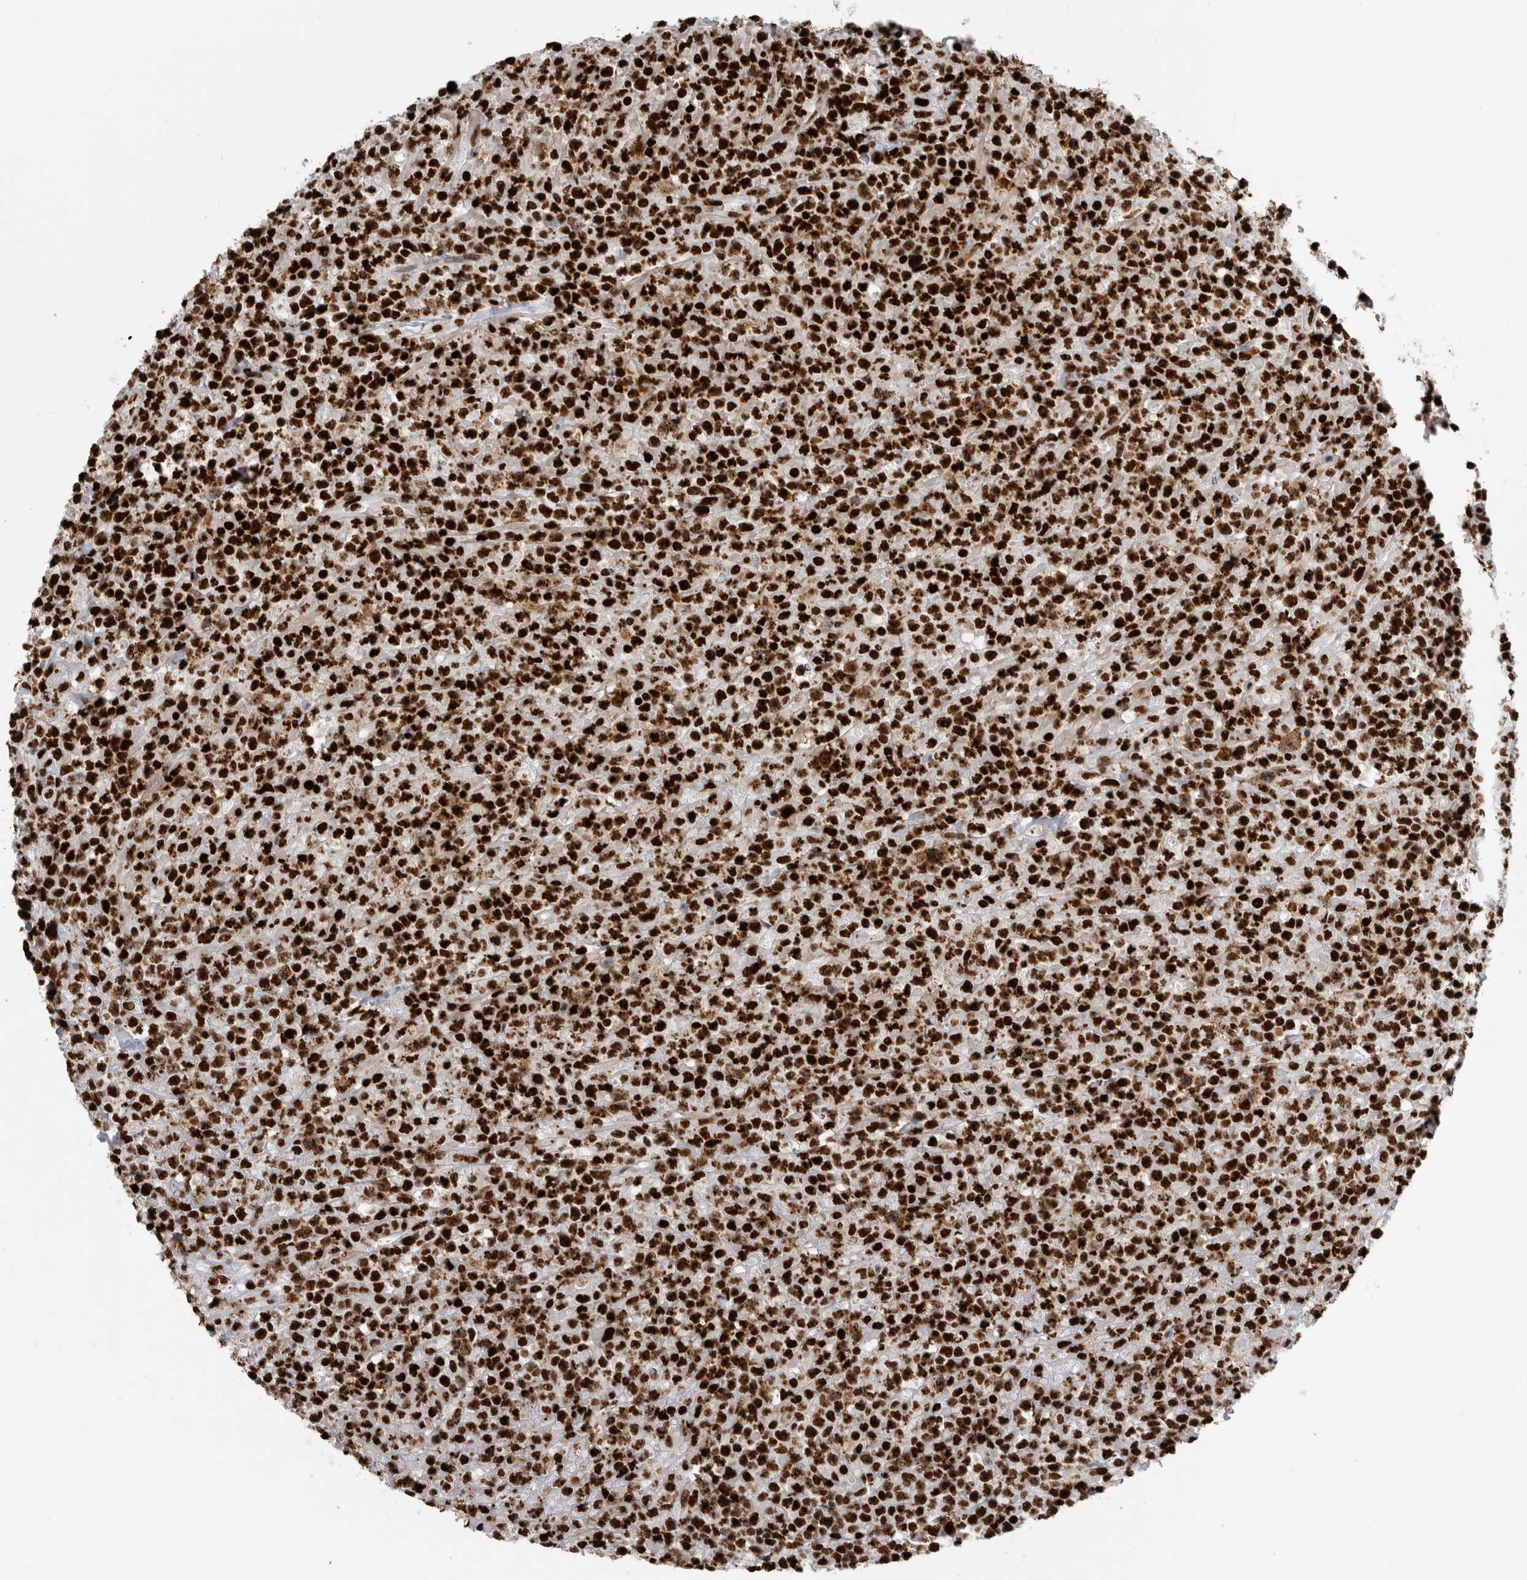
{"staining": {"intensity": "strong", "quantity": ">75%", "location": "nuclear"}, "tissue": "lymphoma", "cell_type": "Tumor cells", "image_type": "cancer", "snomed": [{"axis": "morphology", "description": "Malignant lymphoma, non-Hodgkin's type, High grade"}, {"axis": "topography", "description": "Colon"}], "caption": "Immunohistochemical staining of malignant lymphoma, non-Hodgkin's type (high-grade) displays high levels of strong nuclear protein positivity in about >75% of tumor cells. The staining was performed using DAB, with brown indicating positive protein expression. Nuclei are stained blue with hematoxylin.", "gene": "BCLAF1", "patient": {"sex": "female", "age": 53}}